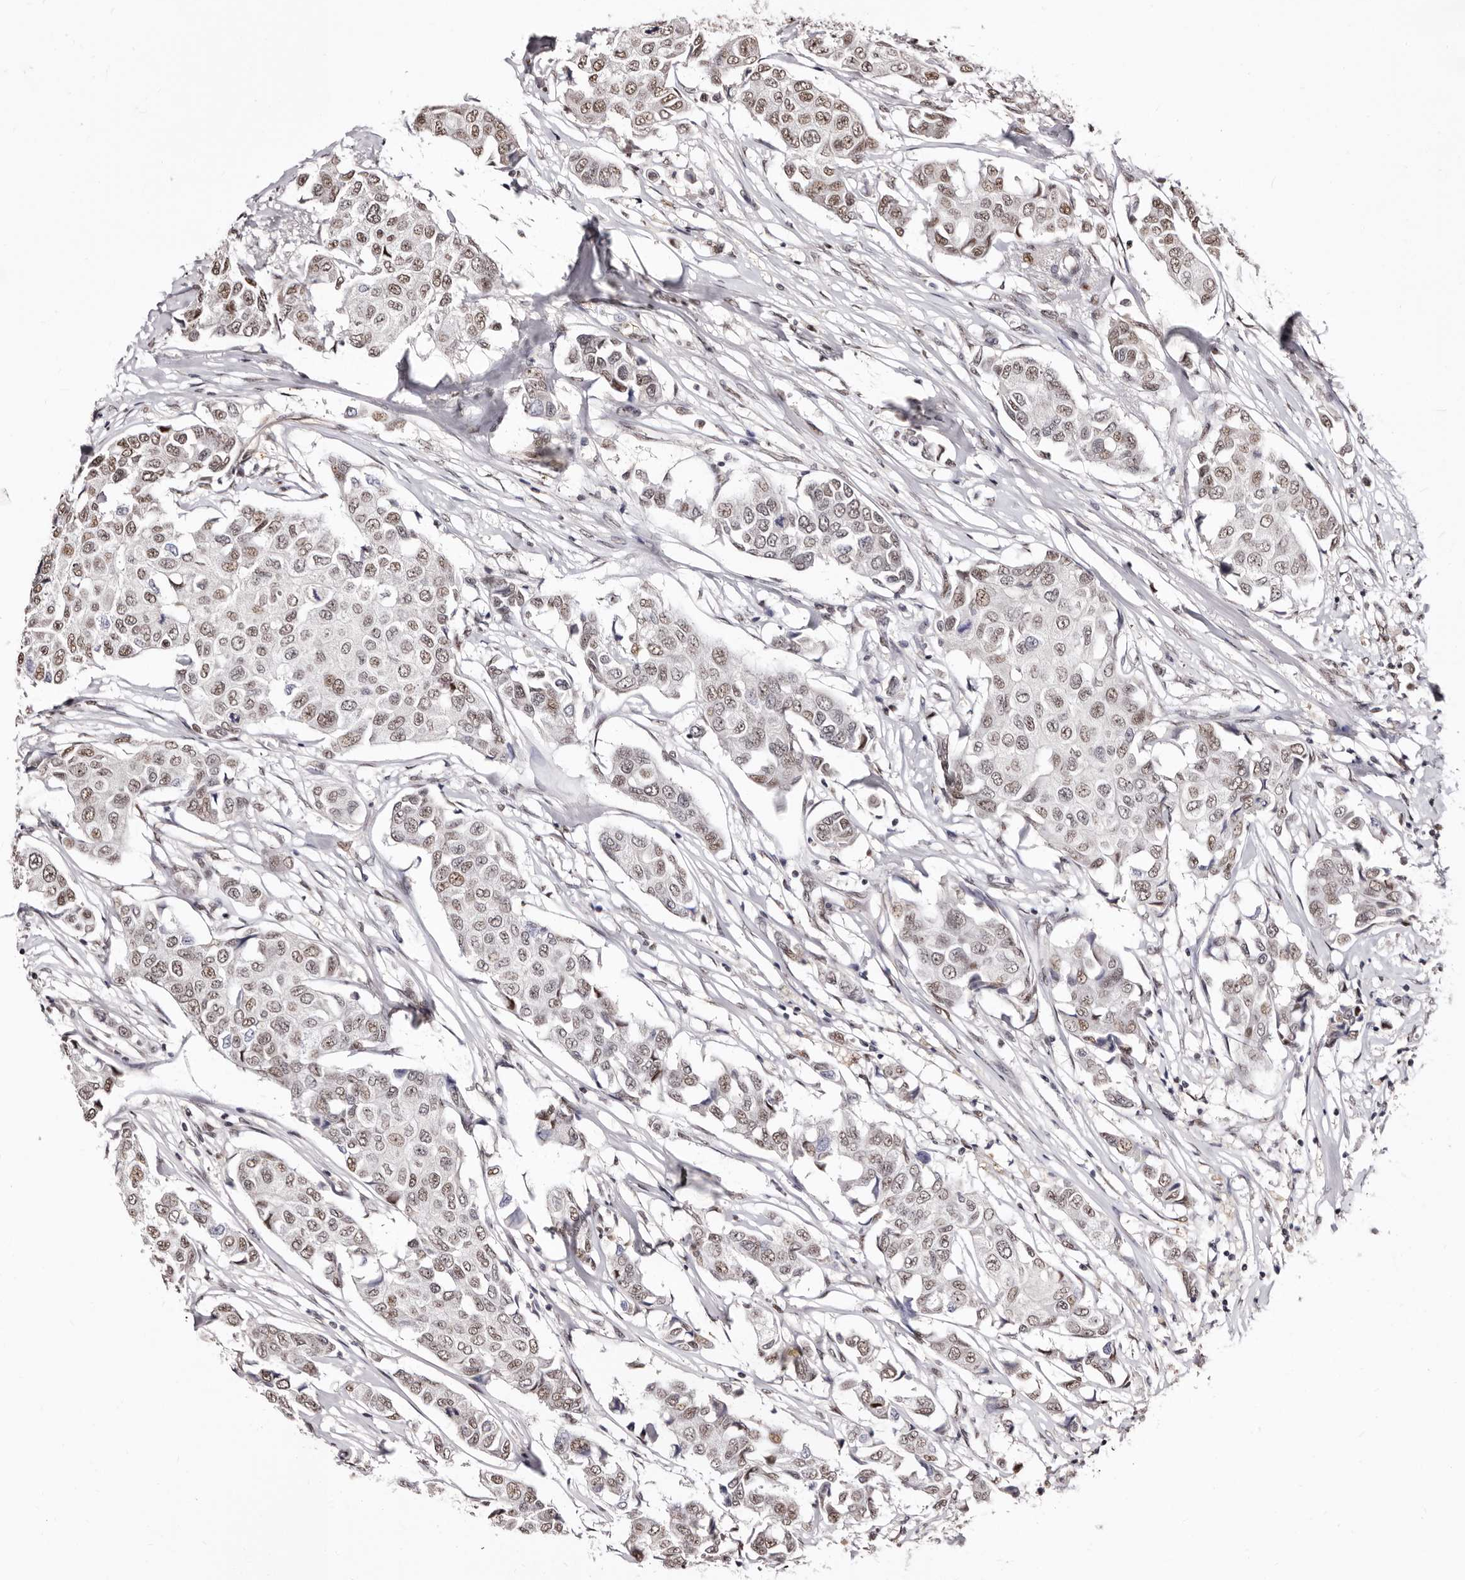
{"staining": {"intensity": "weak", "quantity": ">75%", "location": "nuclear"}, "tissue": "breast cancer", "cell_type": "Tumor cells", "image_type": "cancer", "snomed": [{"axis": "morphology", "description": "Duct carcinoma"}, {"axis": "topography", "description": "Breast"}], "caption": "Immunohistochemical staining of breast cancer (invasive ductal carcinoma) shows low levels of weak nuclear staining in about >75% of tumor cells.", "gene": "ANAPC11", "patient": {"sex": "female", "age": 80}}